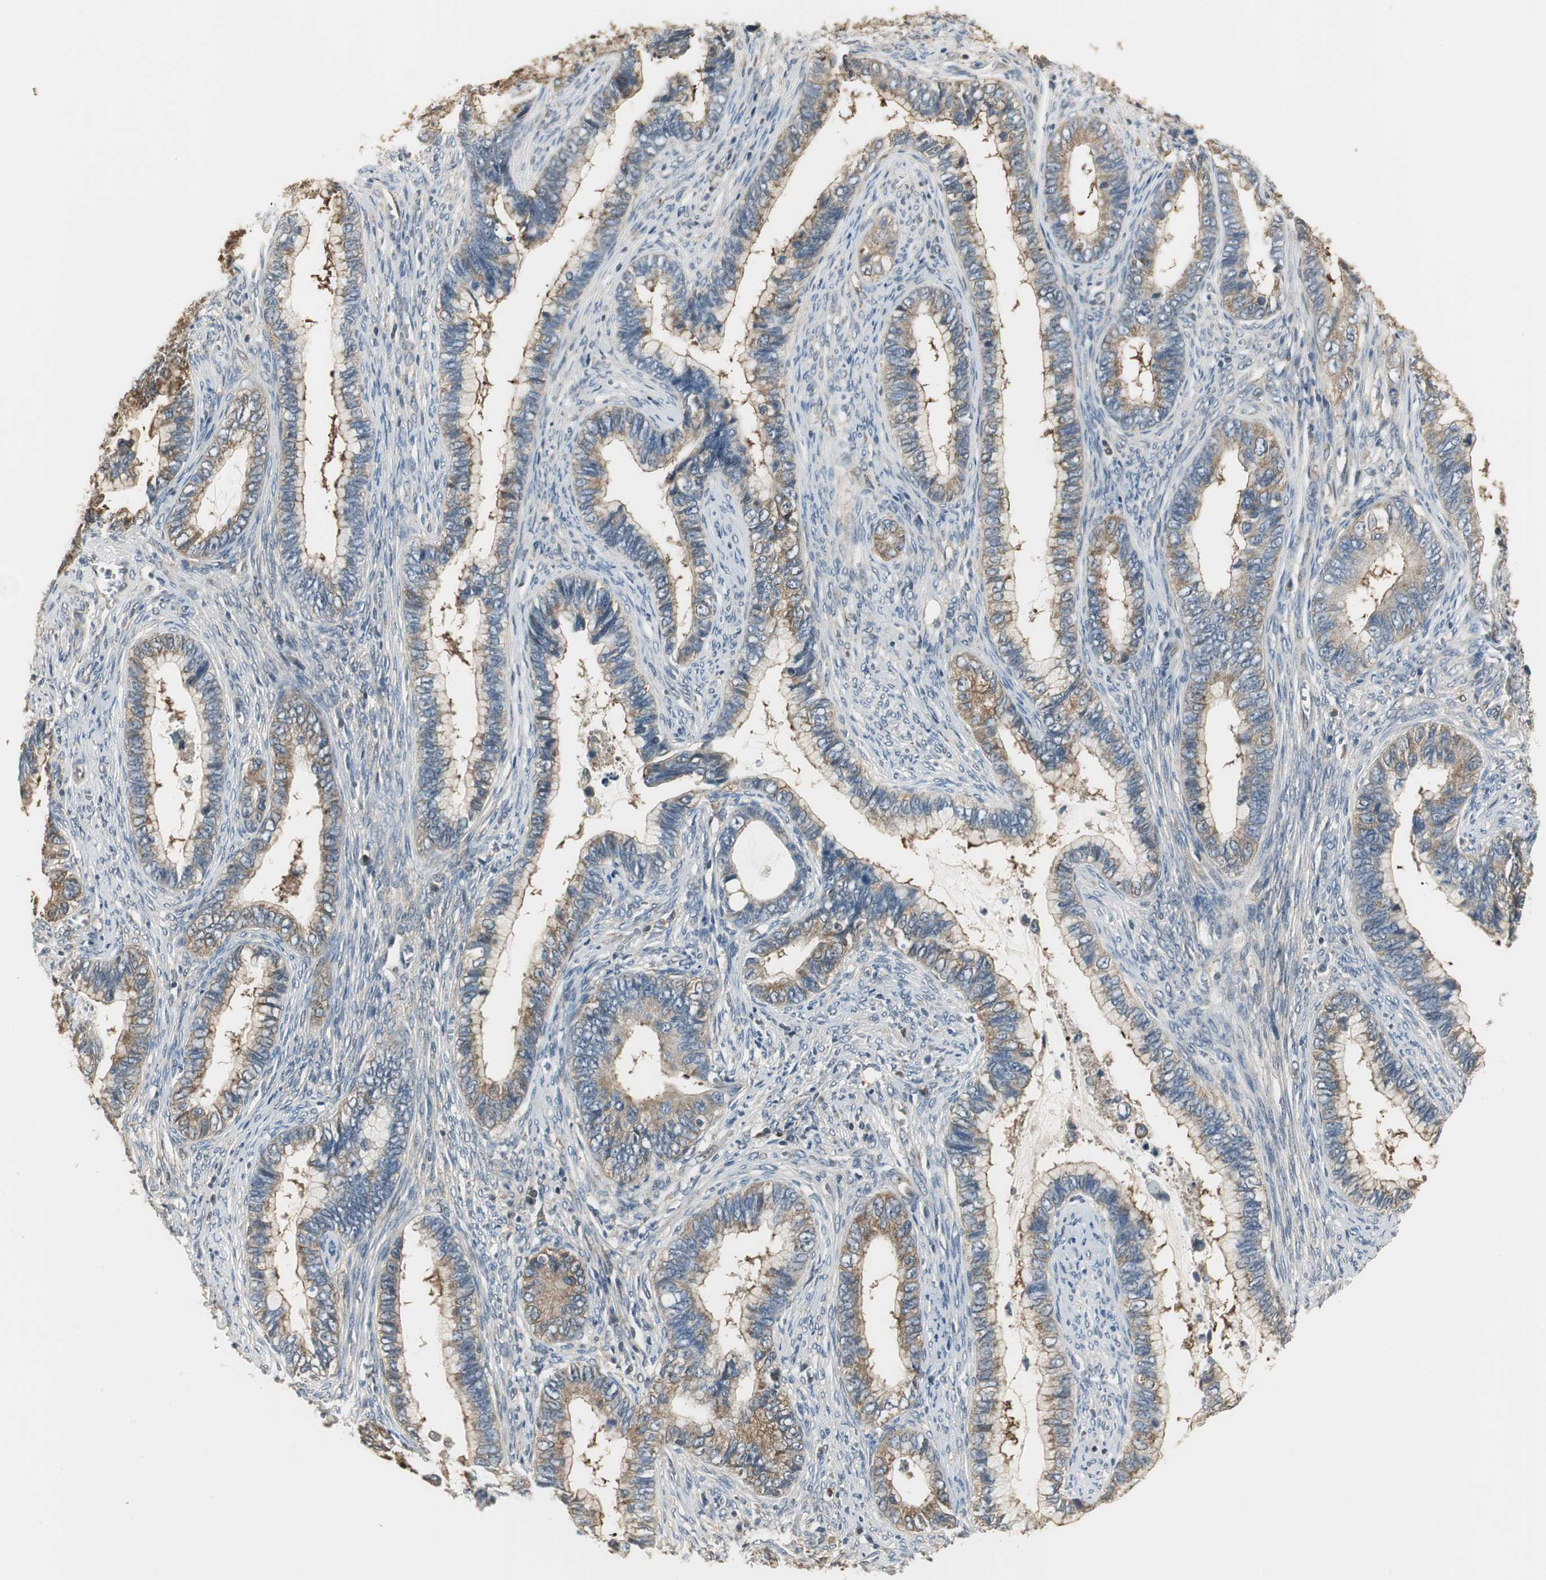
{"staining": {"intensity": "weak", "quantity": ">75%", "location": "cytoplasmic/membranous"}, "tissue": "cervical cancer", "cell_type": "Tumor cells", "image_type": "cancer", "snomed": [{"axis": "morphology", "description": "Adenocarcinoma, NOS"}, {"axis": "topography", "description": "Cervix"}], "caption": "Immunohistochemical staining of adenocarcinoma (cervical) reveals low levels of weak cytoplasmic/membranous staining in about >75% of tumor cells.", "gene": "CCT5", "patient": {"sex": "female", "age": 44}}